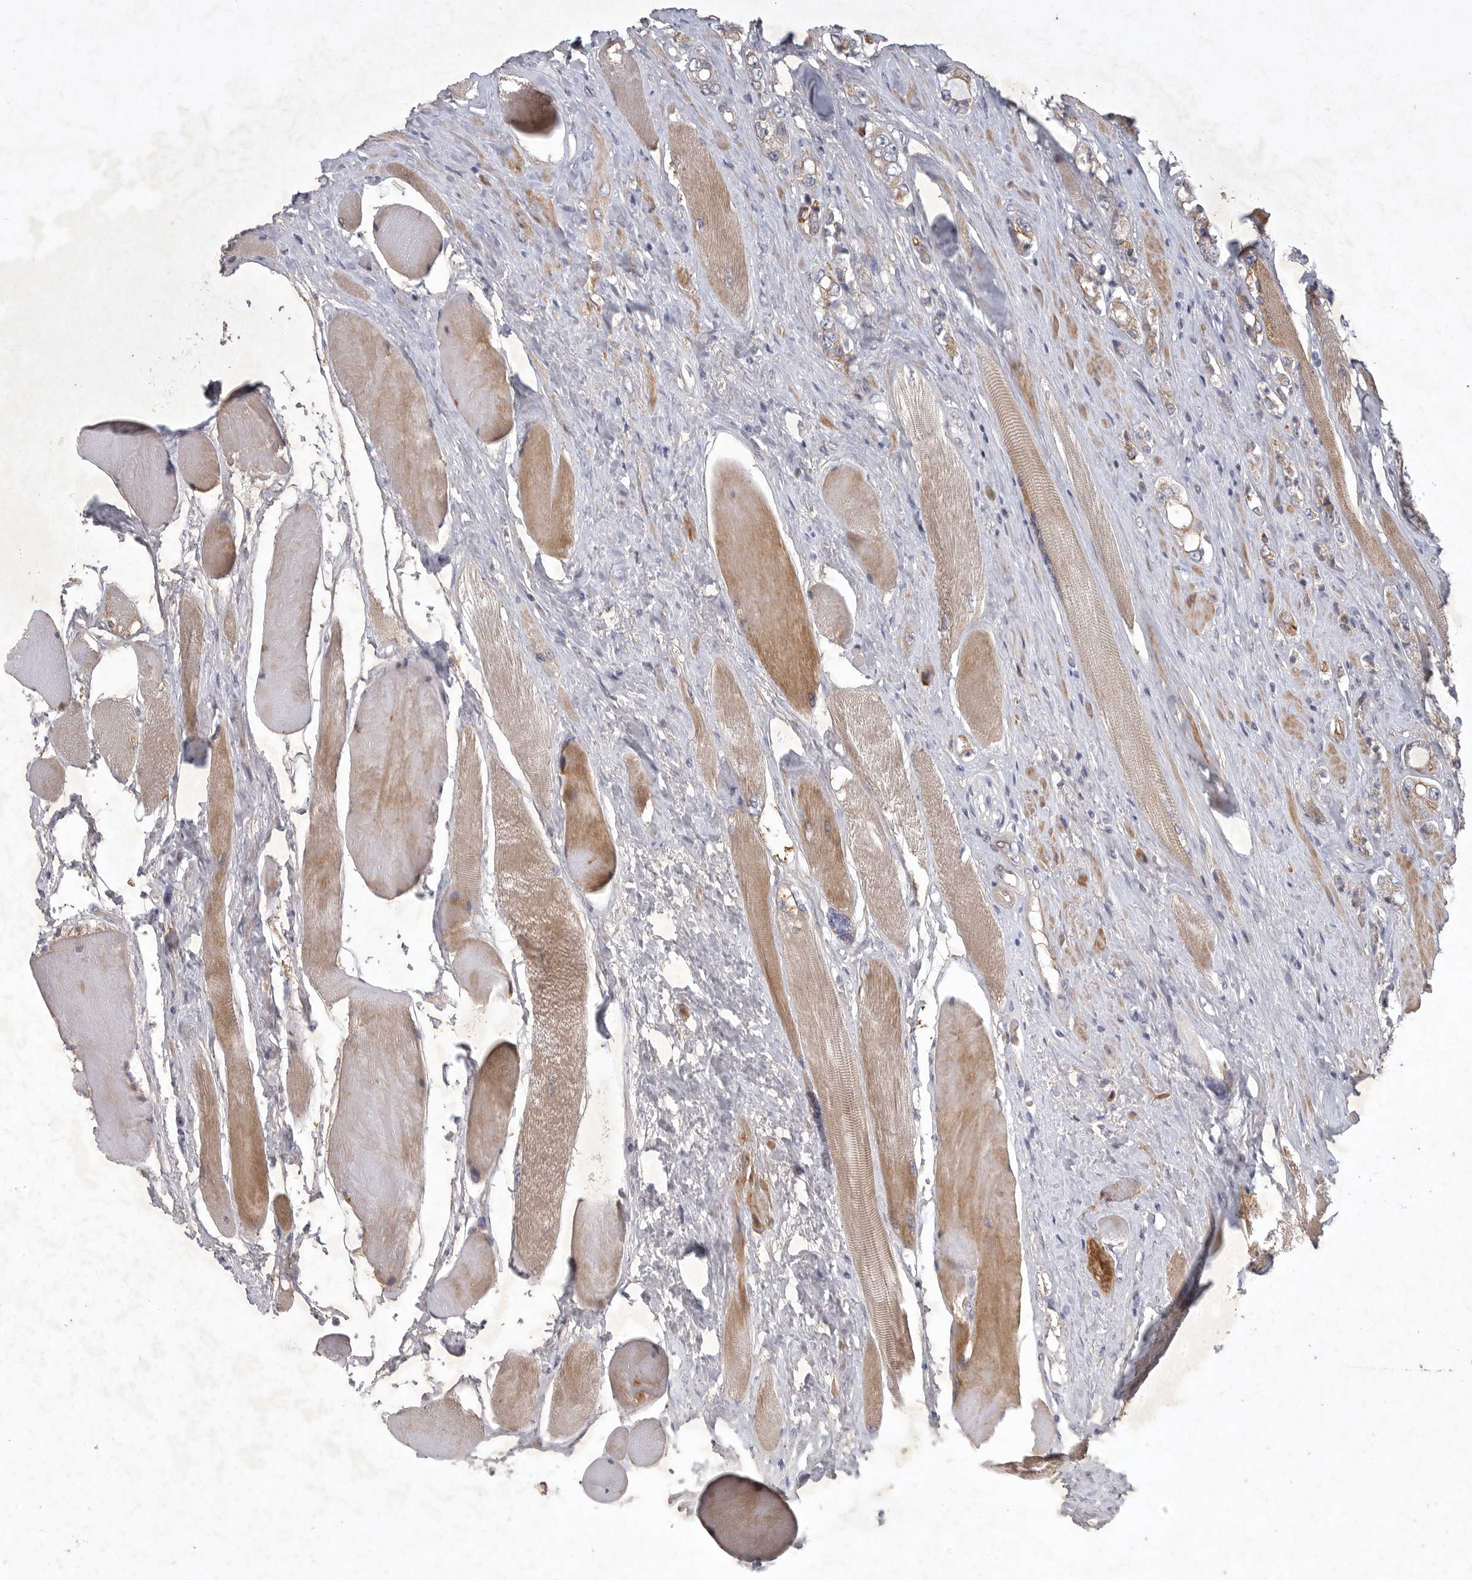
{"staining": {"intensity": "moderate", "quantity": "25%-75%", "location": "cytoplasmic/membranous"}, "tissue": "prostate cancer", "cell_type": "Tumor cells", "image_type": "cancer", "snomed": [{"axis": "morphology", "description": "Adenocarcinoma, High grade"}, {"axis": "topography", "description": "Prostate"}], "caption": "Human prostate high-grade adenocarcinoma stained with a protein marker demonstrates moderate staining in tumor cells.", "gene": "BZW2", "patient": {"sex": "male", "age": 61}}